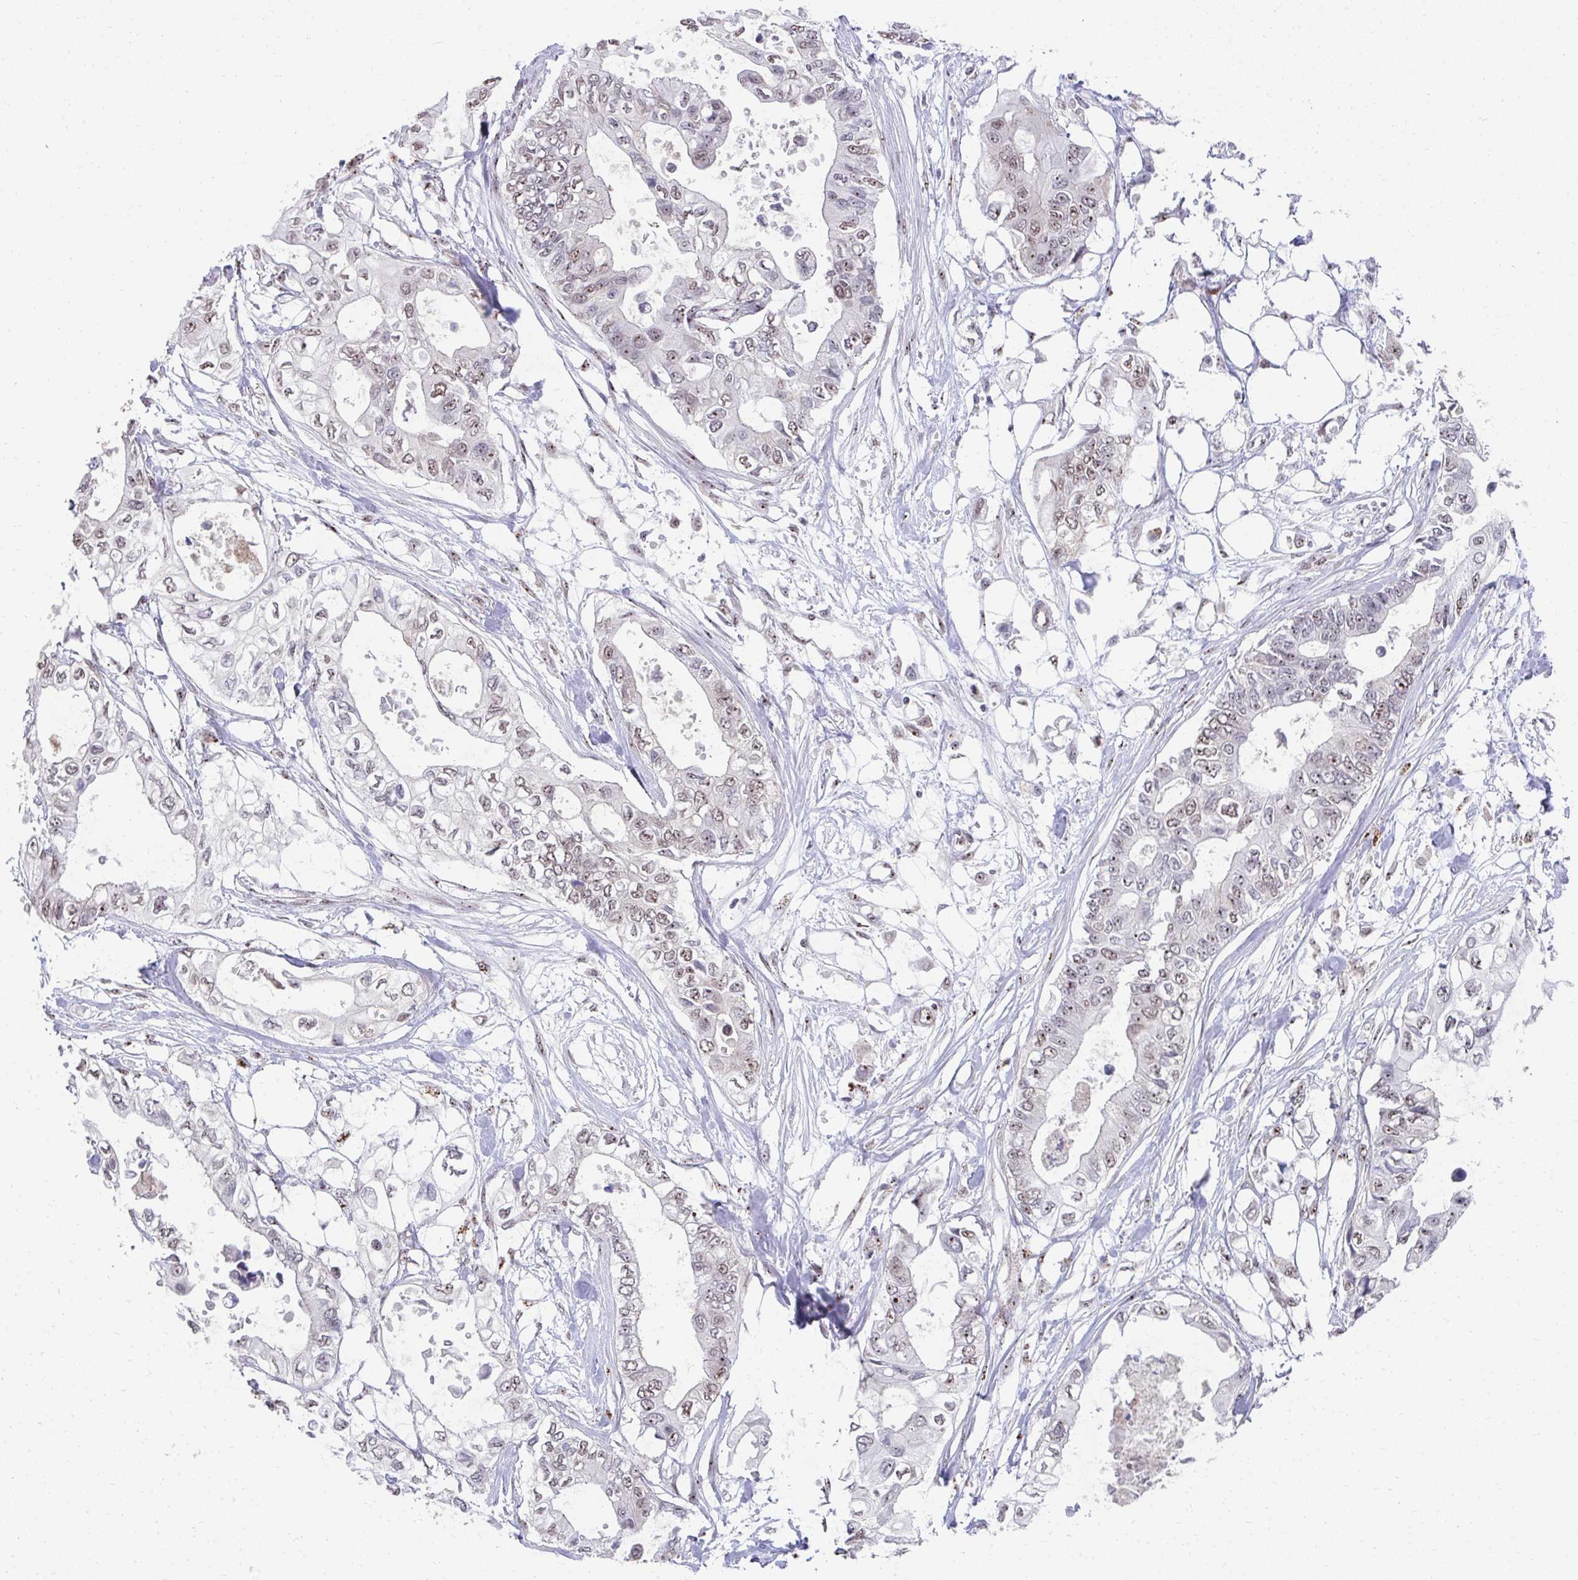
{"staining": {"intensity": "weak", "quantity": "25%-75%", "location": "nuclear"}, "tissue": "pancreatic cancer", "cell_type": "Tumor cells", "image_type": "cancer", "snomed": [{"axis": "morphology", "description": "Adenocarcinoma, NOS"}, {"axis": "topography", "description": "Pancreas"}], "caption": "IHC staining of adenocarcinoma (pancreatic), which demonstrates low levels of weak nuclear positivity in approximately 25%-75% of tumor cells indicating weak nuclear protein positivity. The staining was performed using DAB (3,3'-diaminobenzidine) (brown) for protein detection and nuclei were counterstained in hematoxylin (blue).", "gene": "HIRA", "patient": {"sex": "female", "age": 63}}